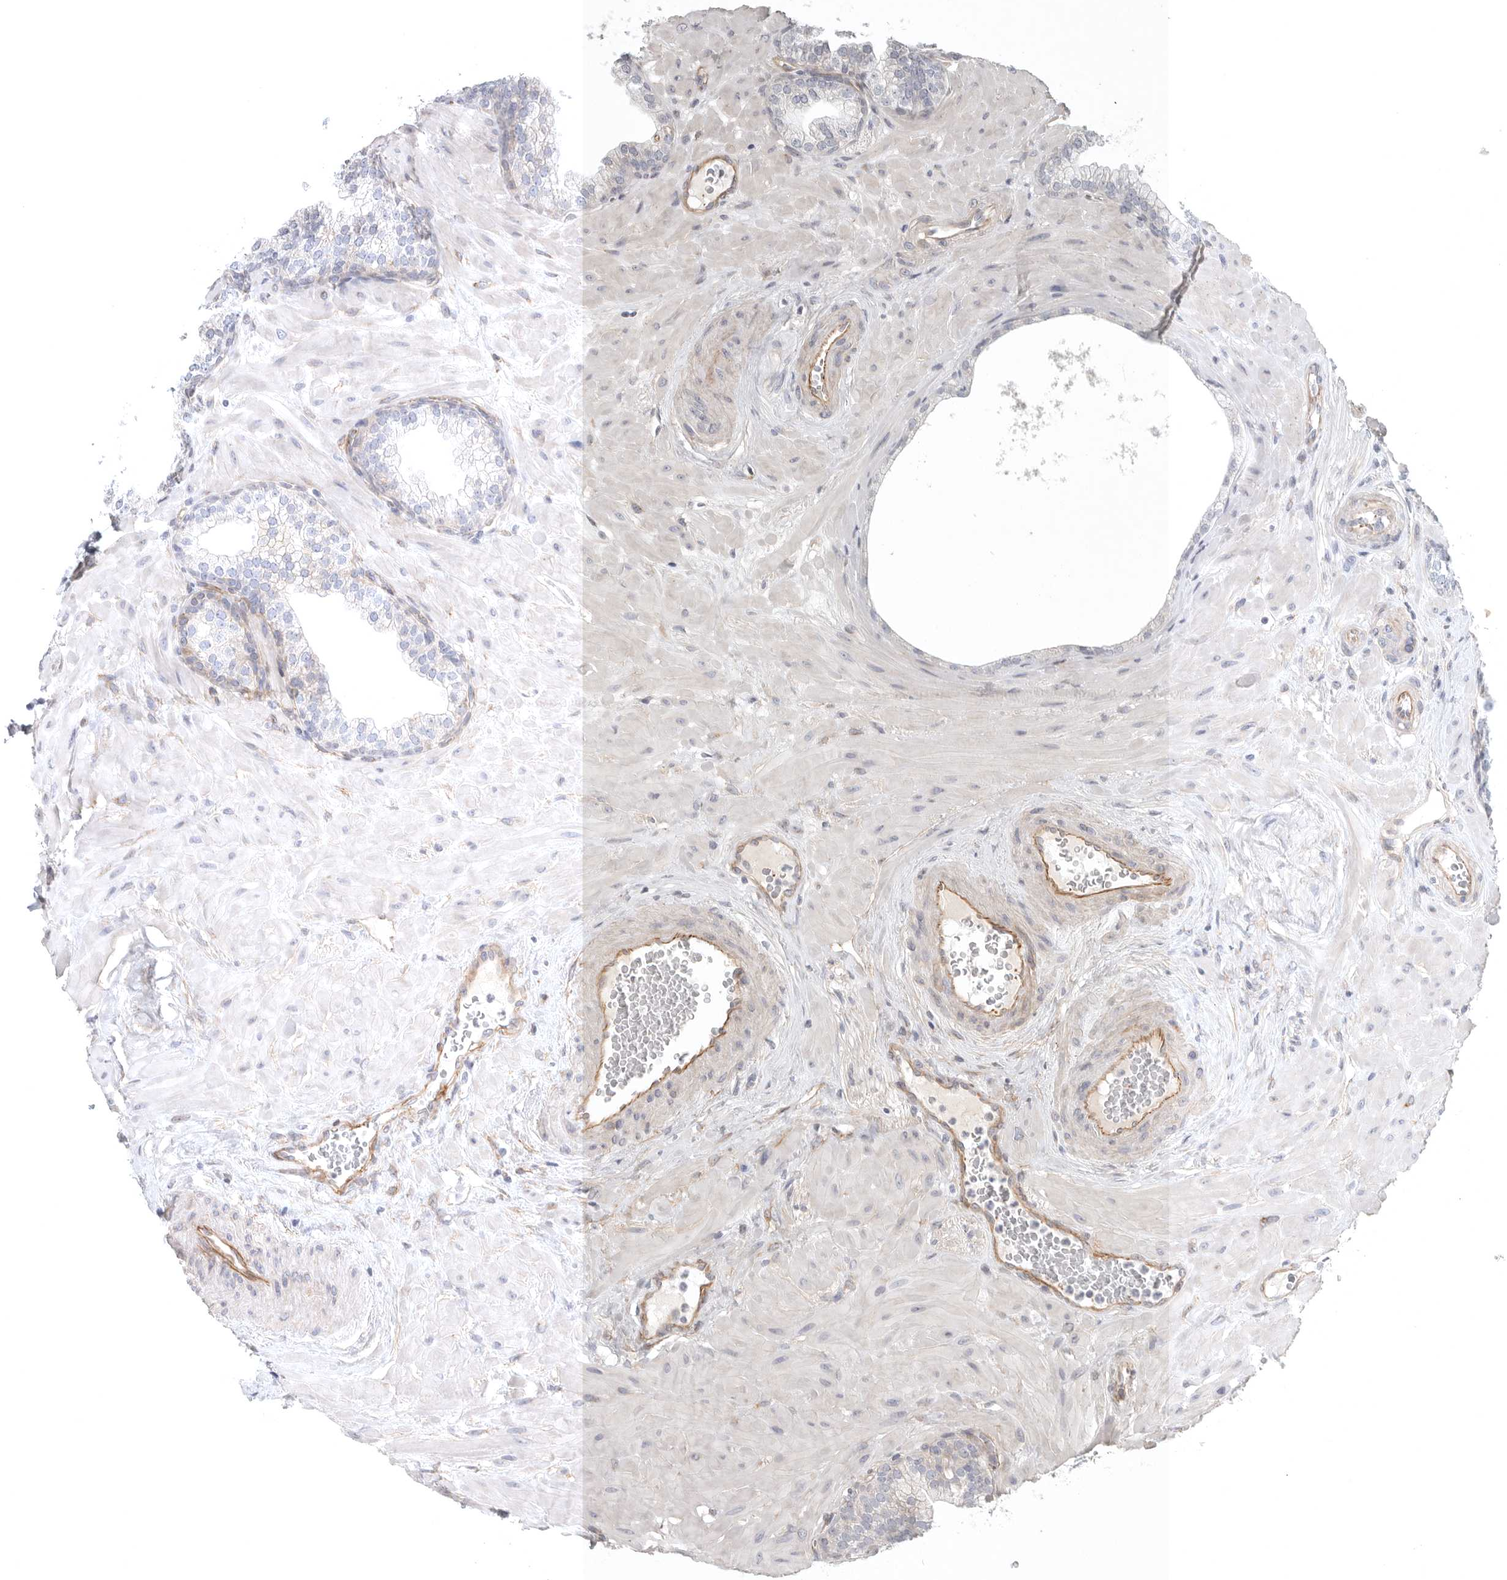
{"staining": {"intensity": "weak", "quantity": "25%-75%", "location": "cytoplasmic/membranous"}, "tissue": "prostate", "cell_type": "Glandular cells", "image_type": "normal", "snomed": [{"axis": "morphology", "description": "Normal tissue, NOS"}, {"axis": "morphology", "description": "Urothelial carcinoma, Low grade"}, {"axis": "topography", "description": "Urinary bladder"}, {"axis": "topography", "description": "Prostate"}], "caption": "Immunohistochemistry histopathology image of benign prostate: human prostate stained using immunohistochemistry demonstrates low levels of weak protein expression localized specifically in the cytoplasmic/membranous of glandular cells, appearing as a cytoplasmic/membranous brown color.", "gene": "LONRF1", "patient": {"sex": "male", "age": 60}}